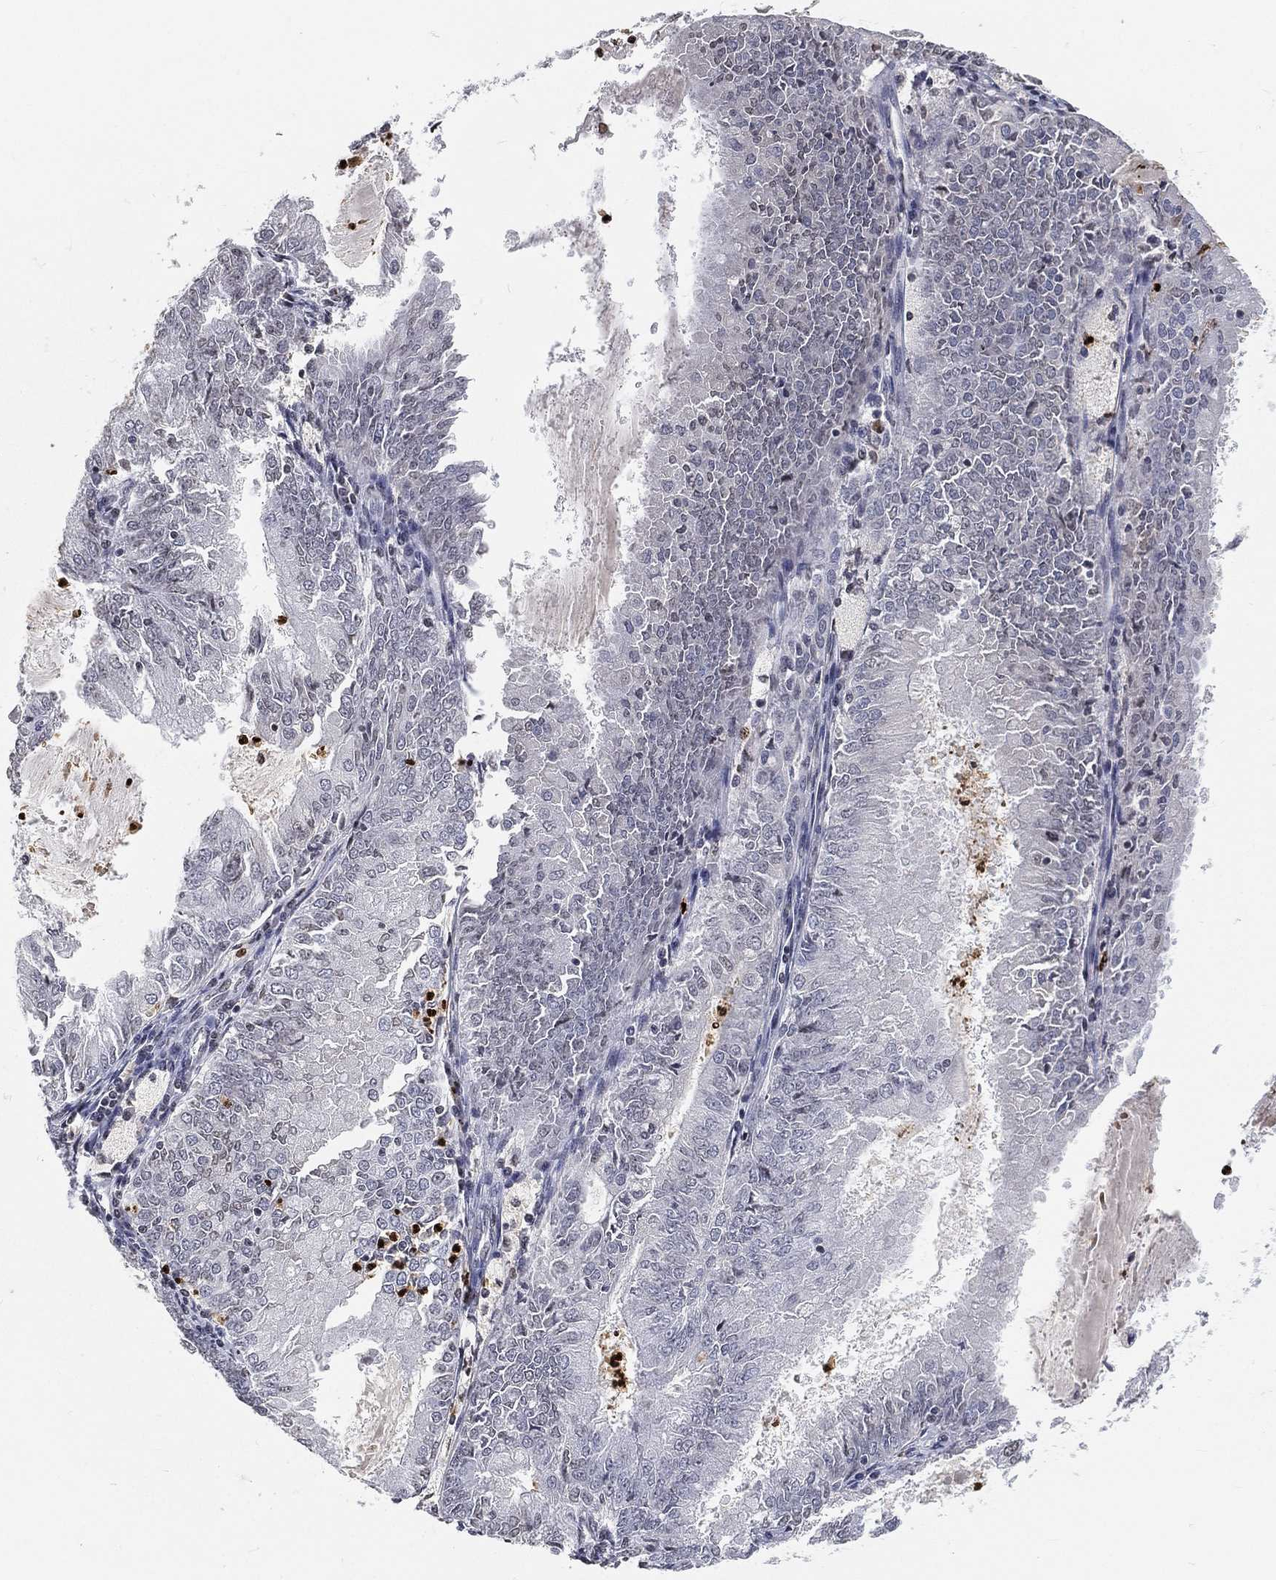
{"staining": {"intensity": "negative", "quantity": "none", "location": "none"}, "tissue": "endometrial cancer", "cell_type": "Tumor cells", "image_type": "cancer", "snomed": [{"axis": "morphology", "description": "Adenocarcinoma, NOS"}, {"axis": "topography", "description": "Endometrium"}], "caption": "Tumor cells show no significant staining in endometrial adenocarcinoma. Nuclei are stained in blue.", "gene": "ARG1", "patient": {"sex": "female", "age": 57}}